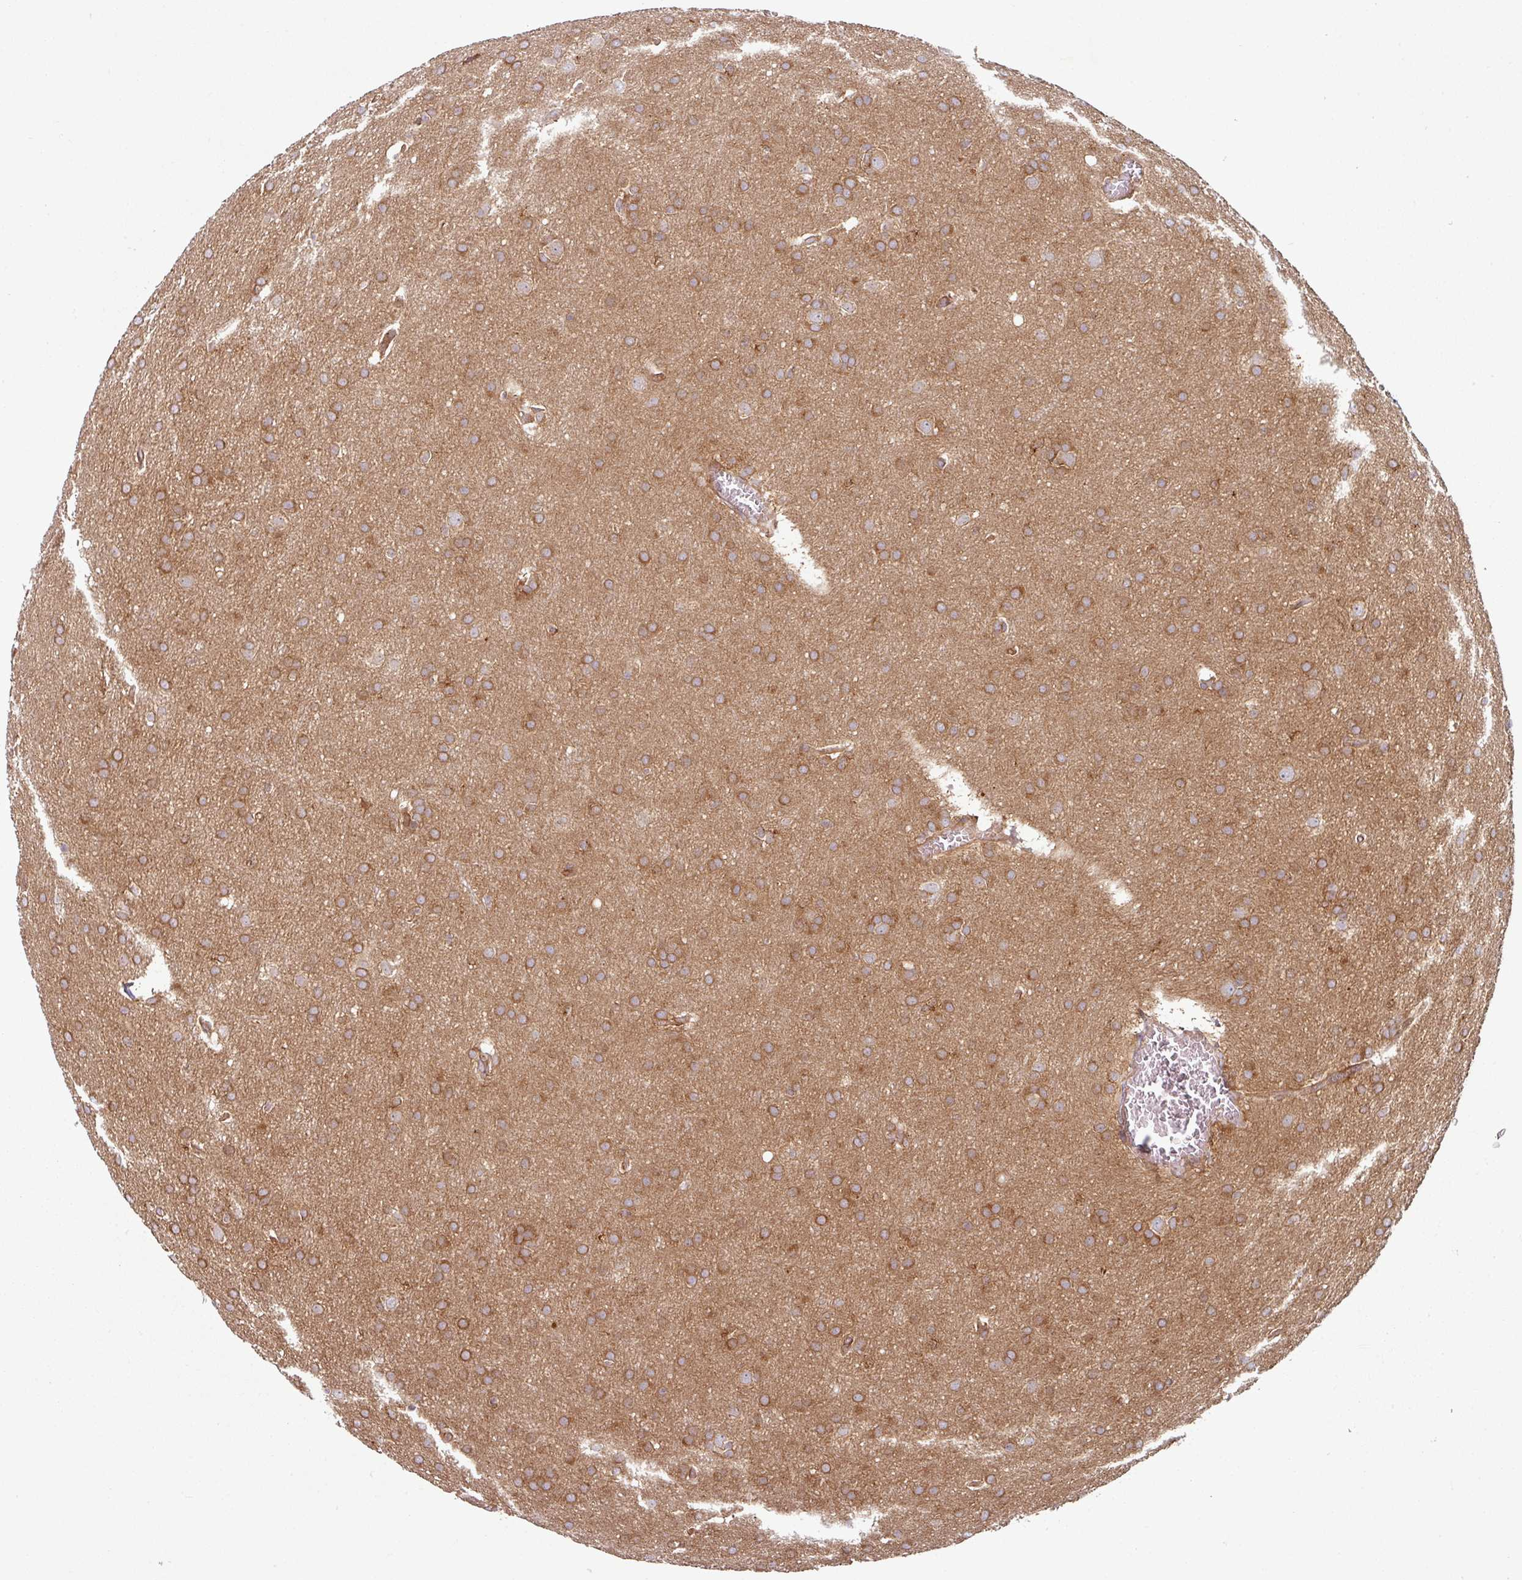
{"staining": {"intensity": "moderate", "quantity": ">75%", "location": "cytoplasmic/membranous"}, "tissue": "glioma", "cell_type": "Tumor cells", "image_type": "cancer", "snomed": [{"axis": "morphology", "description": "Glioma, malignant, Low grade"}, {"axis": "topography", "description": "Brain"}], "caption": "High-power microscopy captured an IHC micrograph of malignant low-grade glioma, revealing moderate cytoplasmic/membranous positivity in approximately >75% of tumor cells. (DAB (3,3'-diaminobenzidine) IHC with brightfield microscopy, high magnification).", "gene": "RAB5A", "patient": {"sex": "female", "age": 32}}